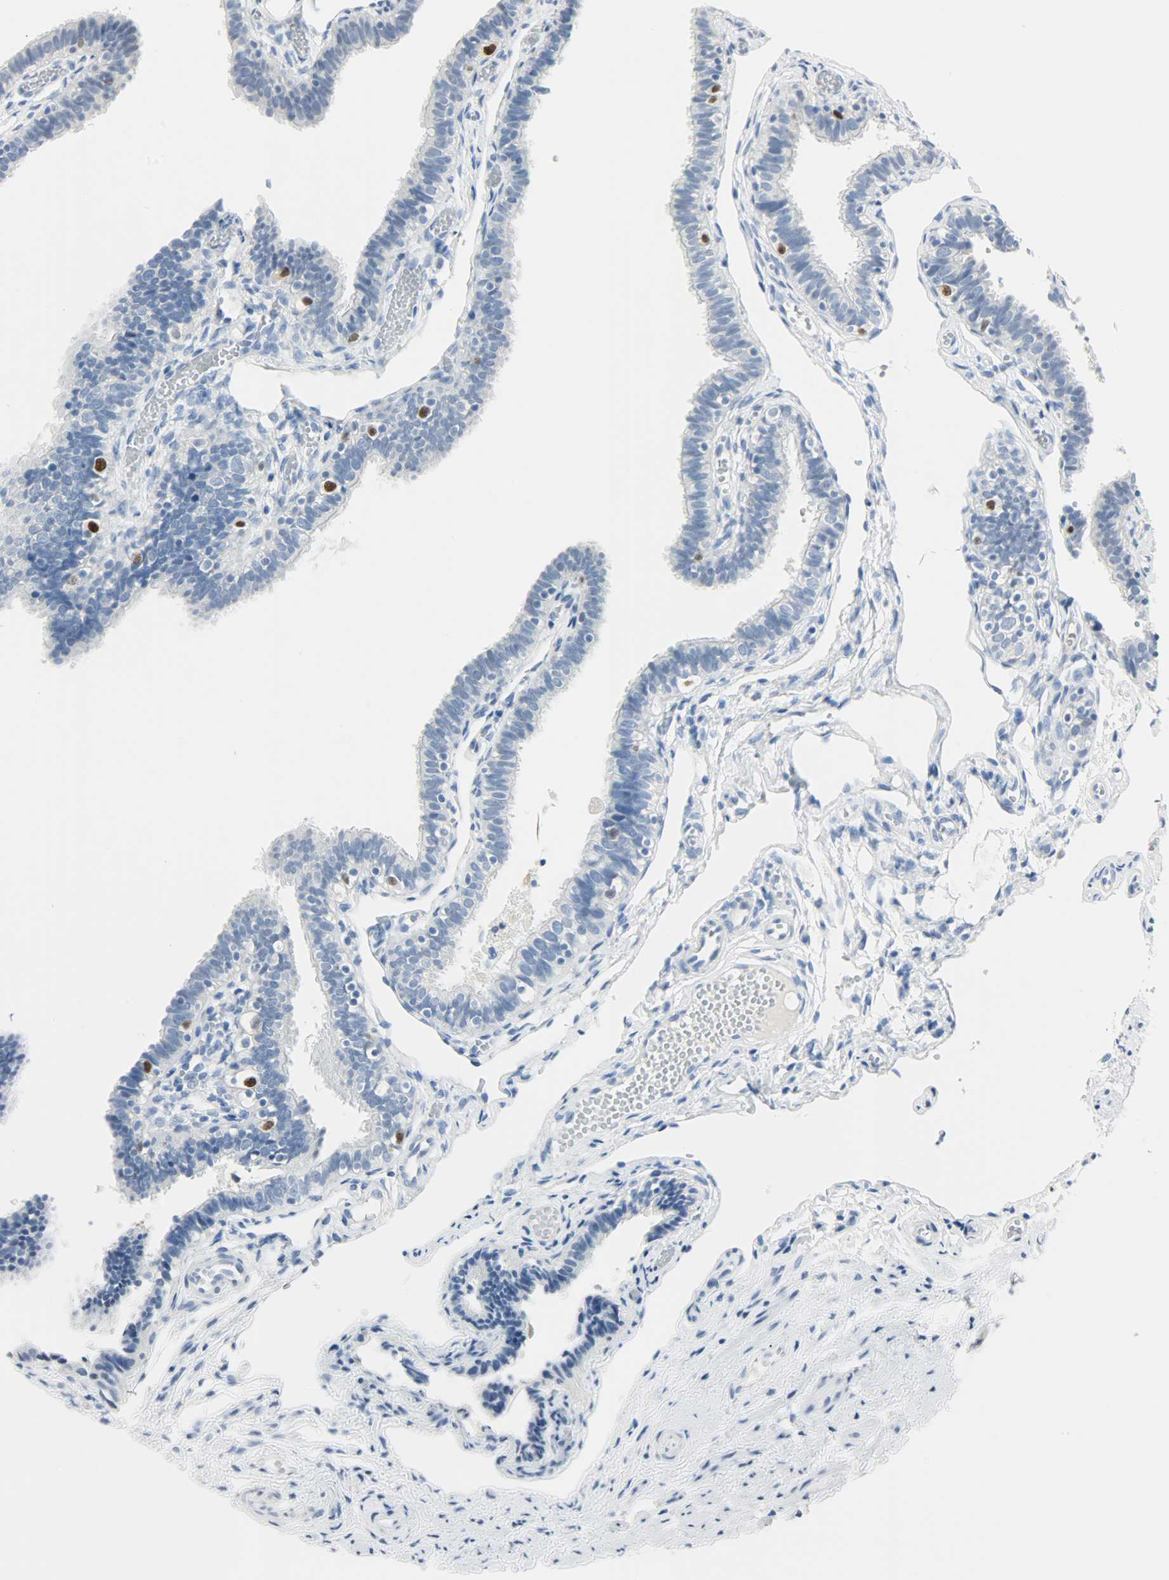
{"staining": {"intensity": "strong", "quantity": "<25%", "location": "nuclear"}, "tissue": "fallopian tube", "cell_type": "Glandular cells", "image_type": "normal", "snomed": [{"axis": "morphology", "description": "Normal tissue, NOS"}, {"axis": "topography", "description": "Fallopian tube"}], "caption": "A photomicrograph of human fallopian tube stained for a protein shows strong nuclear brown staining in glandular cells. Nuclei are stained in blue.", "gene": "HELLS", "patient": {"sex": "female", "age": 46}}